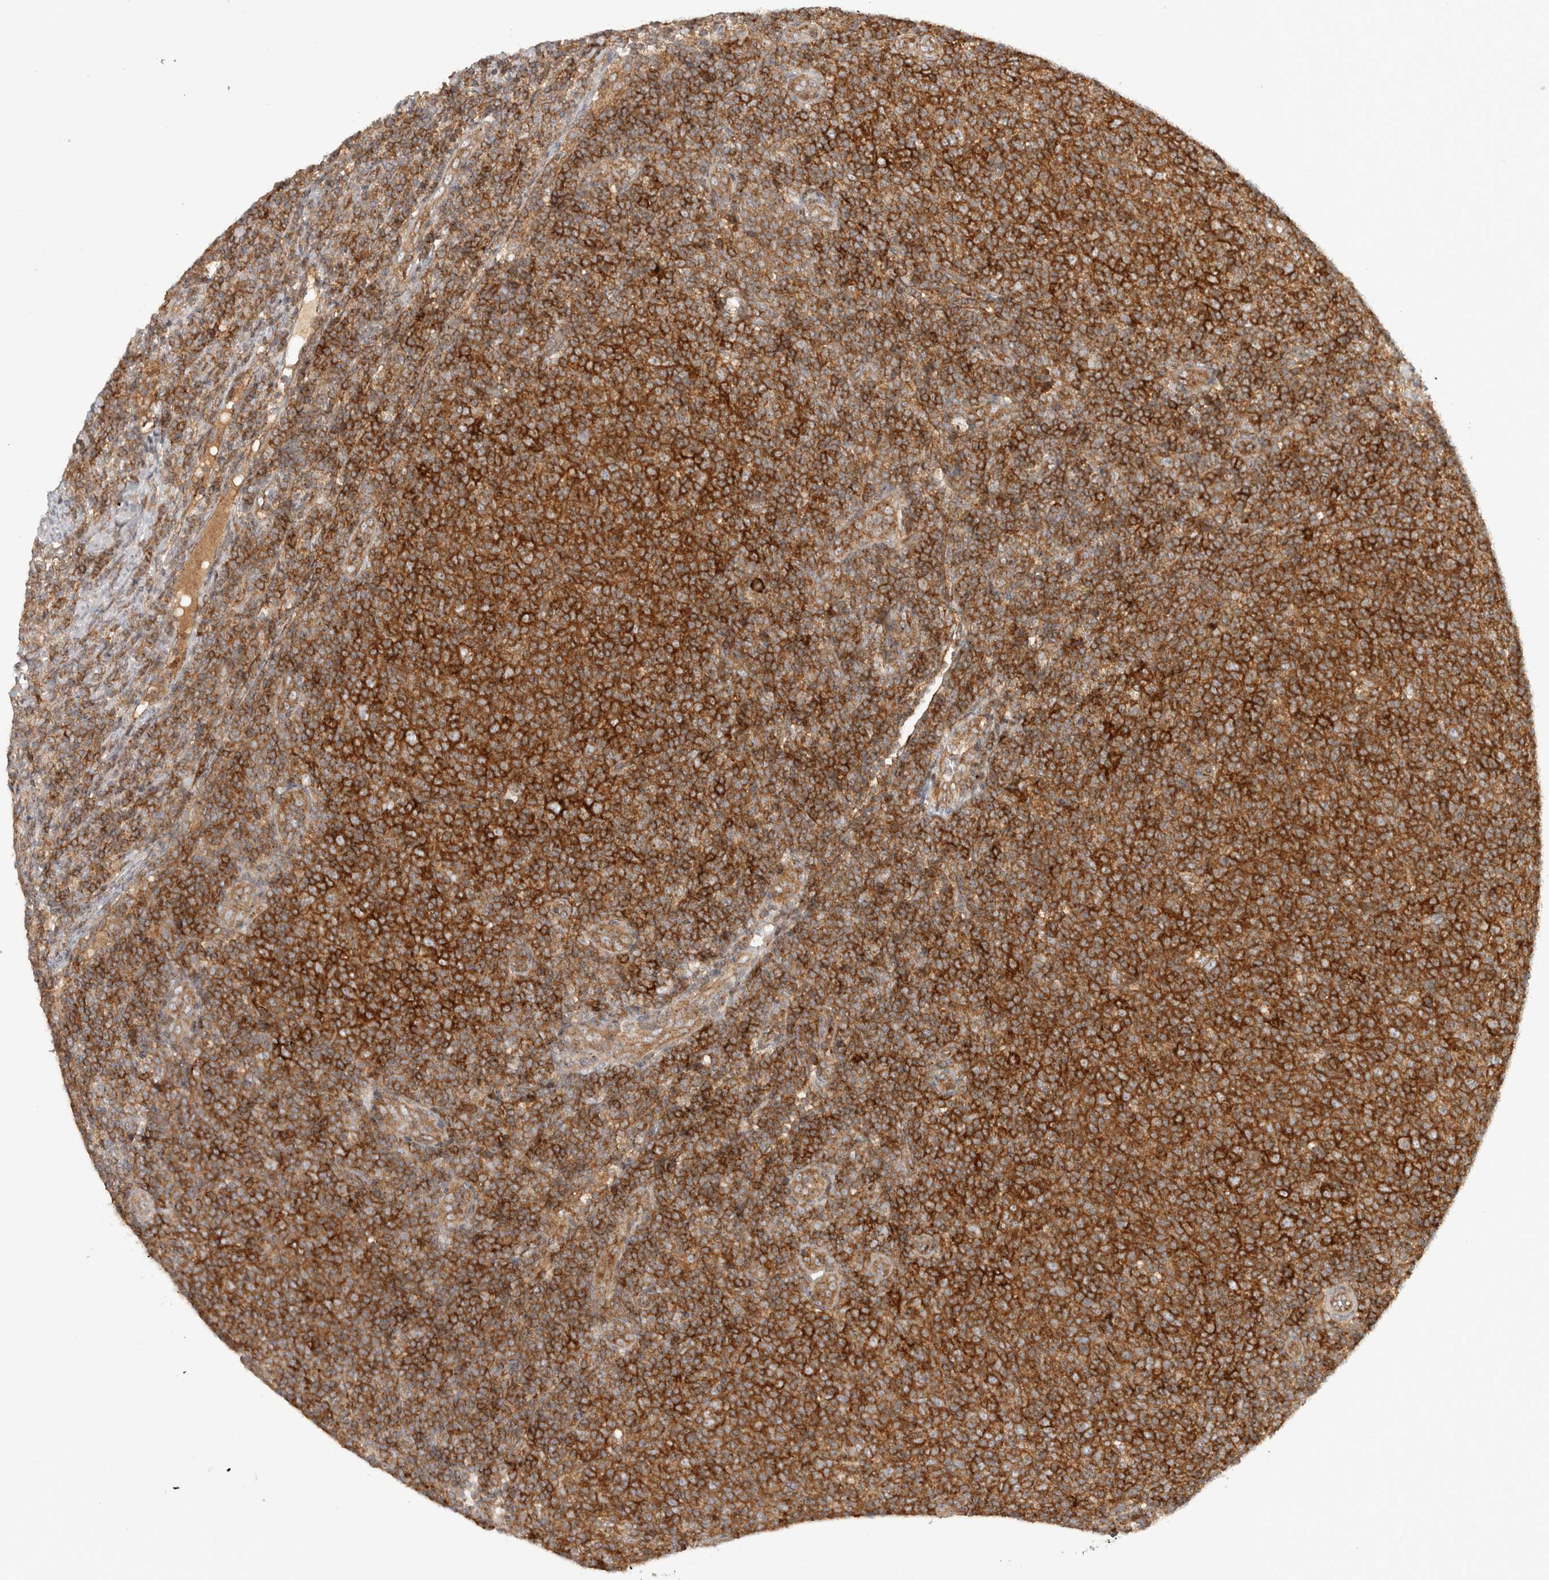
{"staining": {"intensity": "strong", "quantity": ">75%", "location": "cytoplasmic/membranous"}, "tissue": "lymphoma", "cell_type": "Tumor cells", "image_type": "cancer", "snomed": [{"axis": "morphology", "description": "Malignant lymphoma, non-Hodgkin's type, Low grade"}, {"axis": "topography", "description": "Lymph node"}], "caption": "This micrograph demonstrates lymphoma stained with immunohistochemistry to label a protein in brown. The cytoplasmic/membranous of tumor cells show strong positivity for the protein. Nuclei are counter-stained blue.", "gene": "HLA-E", "patient": {"sex": "male", "age": 66}}